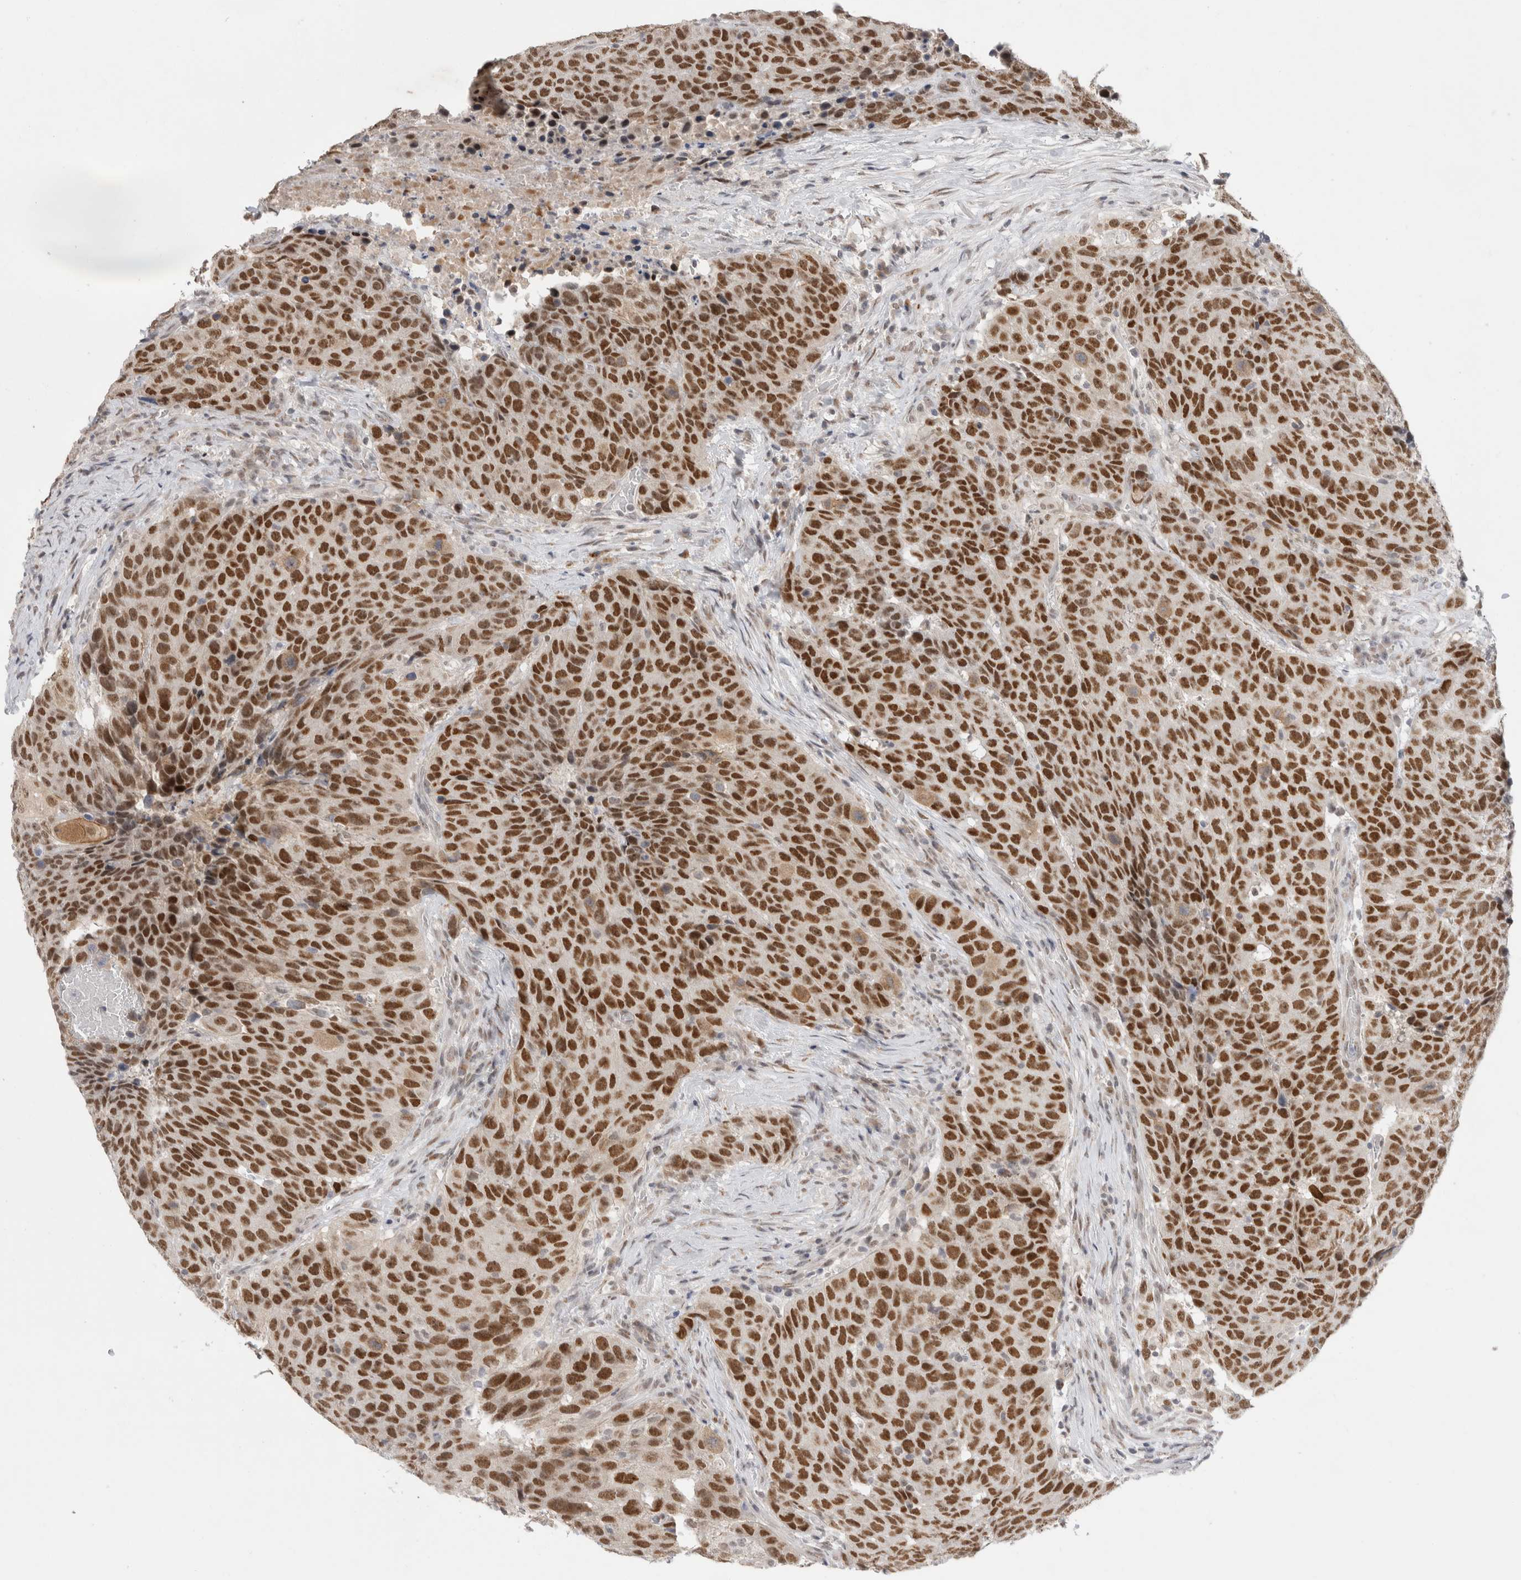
{"staining": {"intensity": "strong", "quantity": ">75%", "location": "nuclear"}, "tissue": "head and neck cancer", "cell_type": "Tumor cells", "image_type": "cancer", "snomed": [{"axis": "morphology", "description": "Squamous cell carcinoma, NOS"}, {"axis": "topography", "description": "Head-Neck"}], "caption": "Immunohistochemistry (IHC) (DAB (3,3'-diaminobenzidine)) staining of human head and neck cancer exhibits strong nuclear protein expression in about >75% of tumor cells.", "gene": "RECQL4", "patient": {"sex": "male", "age": 66}}